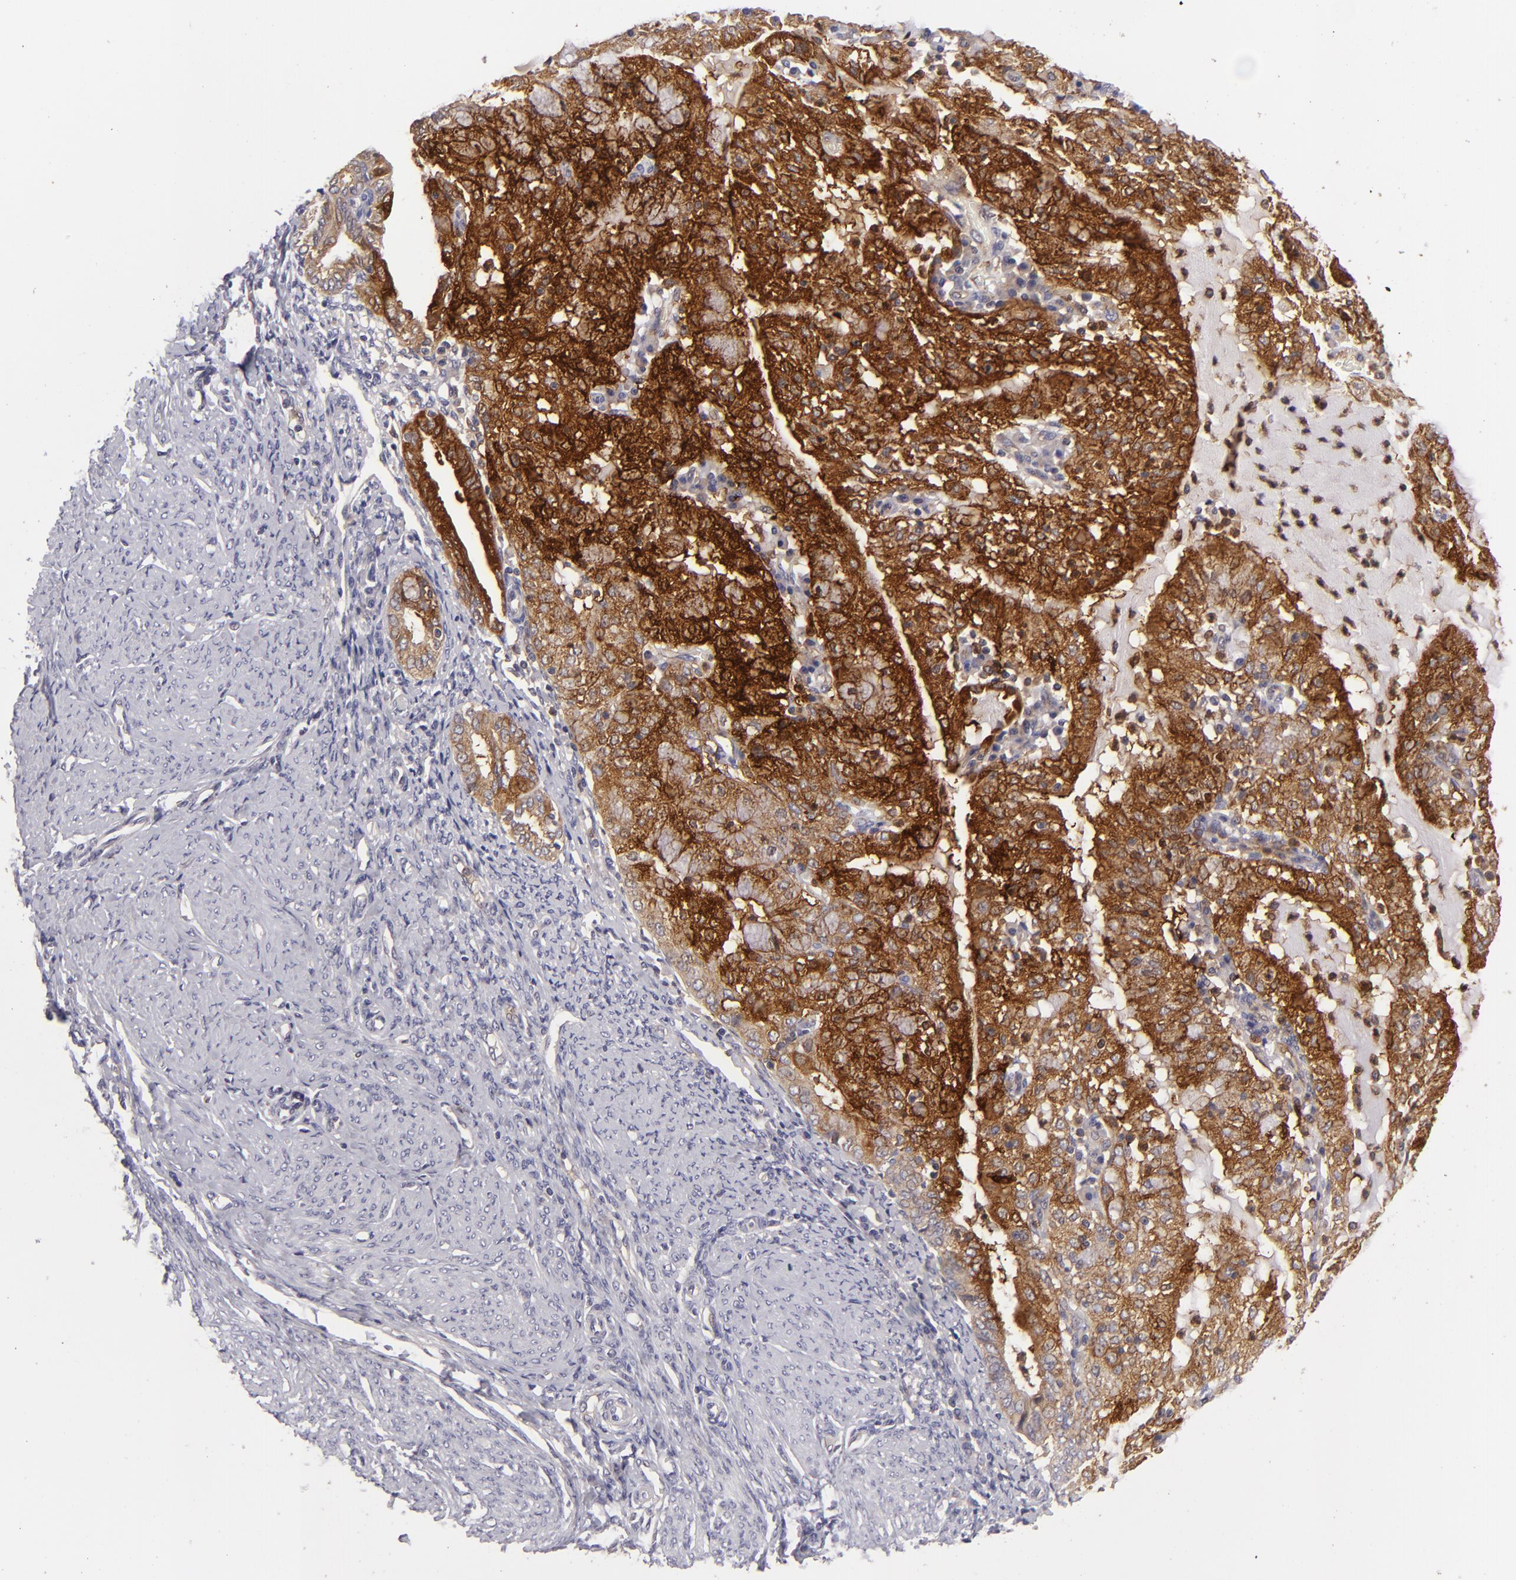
{"staining": {"intensity": "strong", "quantity": ">75%", "location": "cytoplasmic/membranous"}, "tissue": "endometrial cancer", "cell_type": "Tumor cells", "image_type": "cancer", "snomed": [{"axis": "morphology", "description": "Adenocarcinoma, NOS"}, {"axis": "topography", "description": "Endometrium"}], "caption": "Immunohistochemical staining of human endometrial adenocarcinoma exhibits high levels of strong cytoplasmic/membranous staining in about >75% of tumor cells.", "gene": "MMP10", "patient": {"sex": "female", "age": 63}}